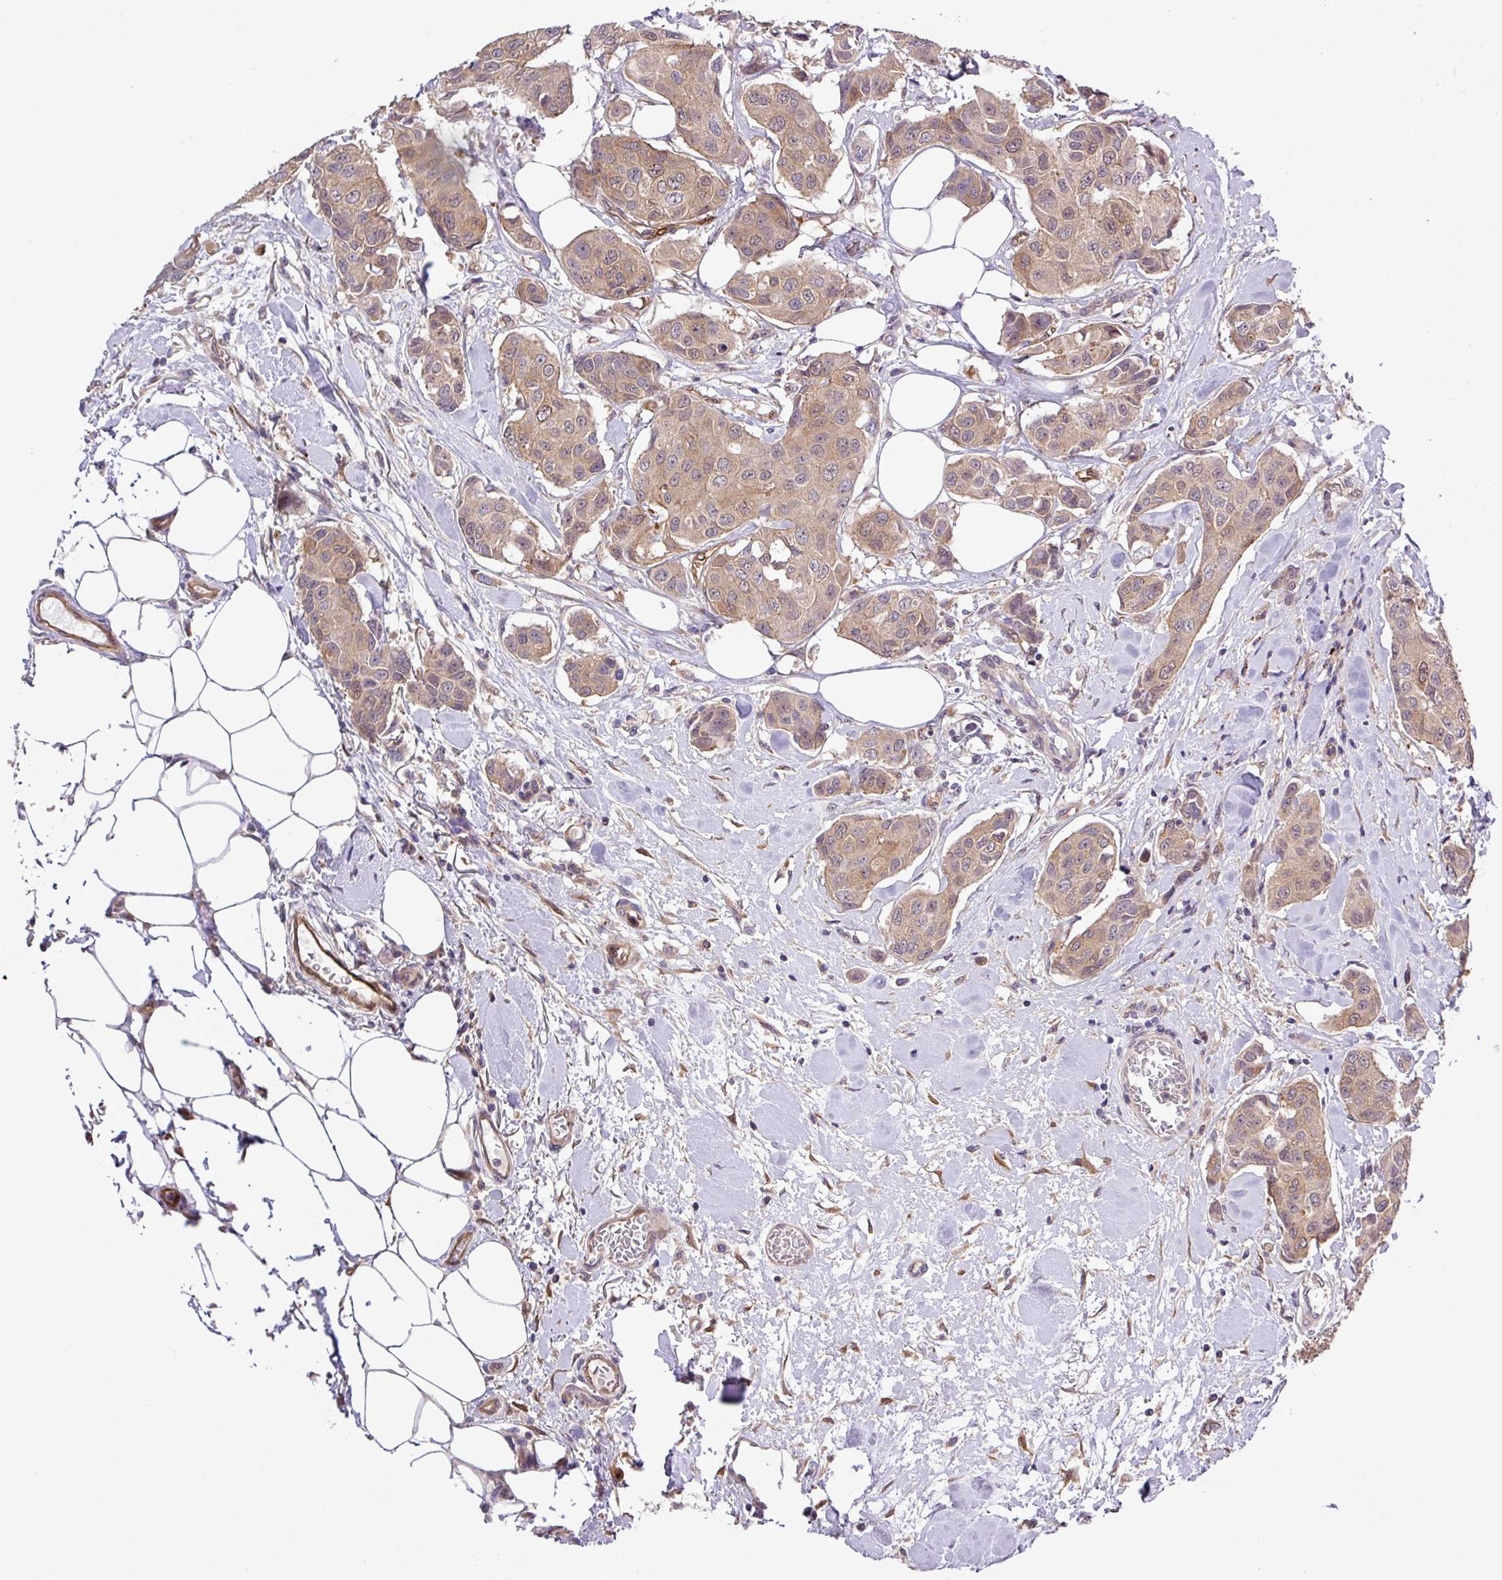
{"staining": {"intensity": "moderate", "quantity": "25%-75%", "location": "cytoplasmic/membranous"}, "tissue": "breast cancer", "cell_type": "Tumor cells", "image_type": "cancer", "snomed": [{"axis": "morphology", "description": "Duct carcinoma"}, {"axis": "topography", "description": "Breast"}, {"axis": "topography", "description": "Lymph node"}], "caption": "A brown stain shows moderate cytoplasmic/membranous staining of a protein in breast cancer (invasive ductal carcinoma) tumor cells. Nuclei are stained in blue.", "gene": "CARHSP1", "patient": {"sex": "female", "age": 80}}